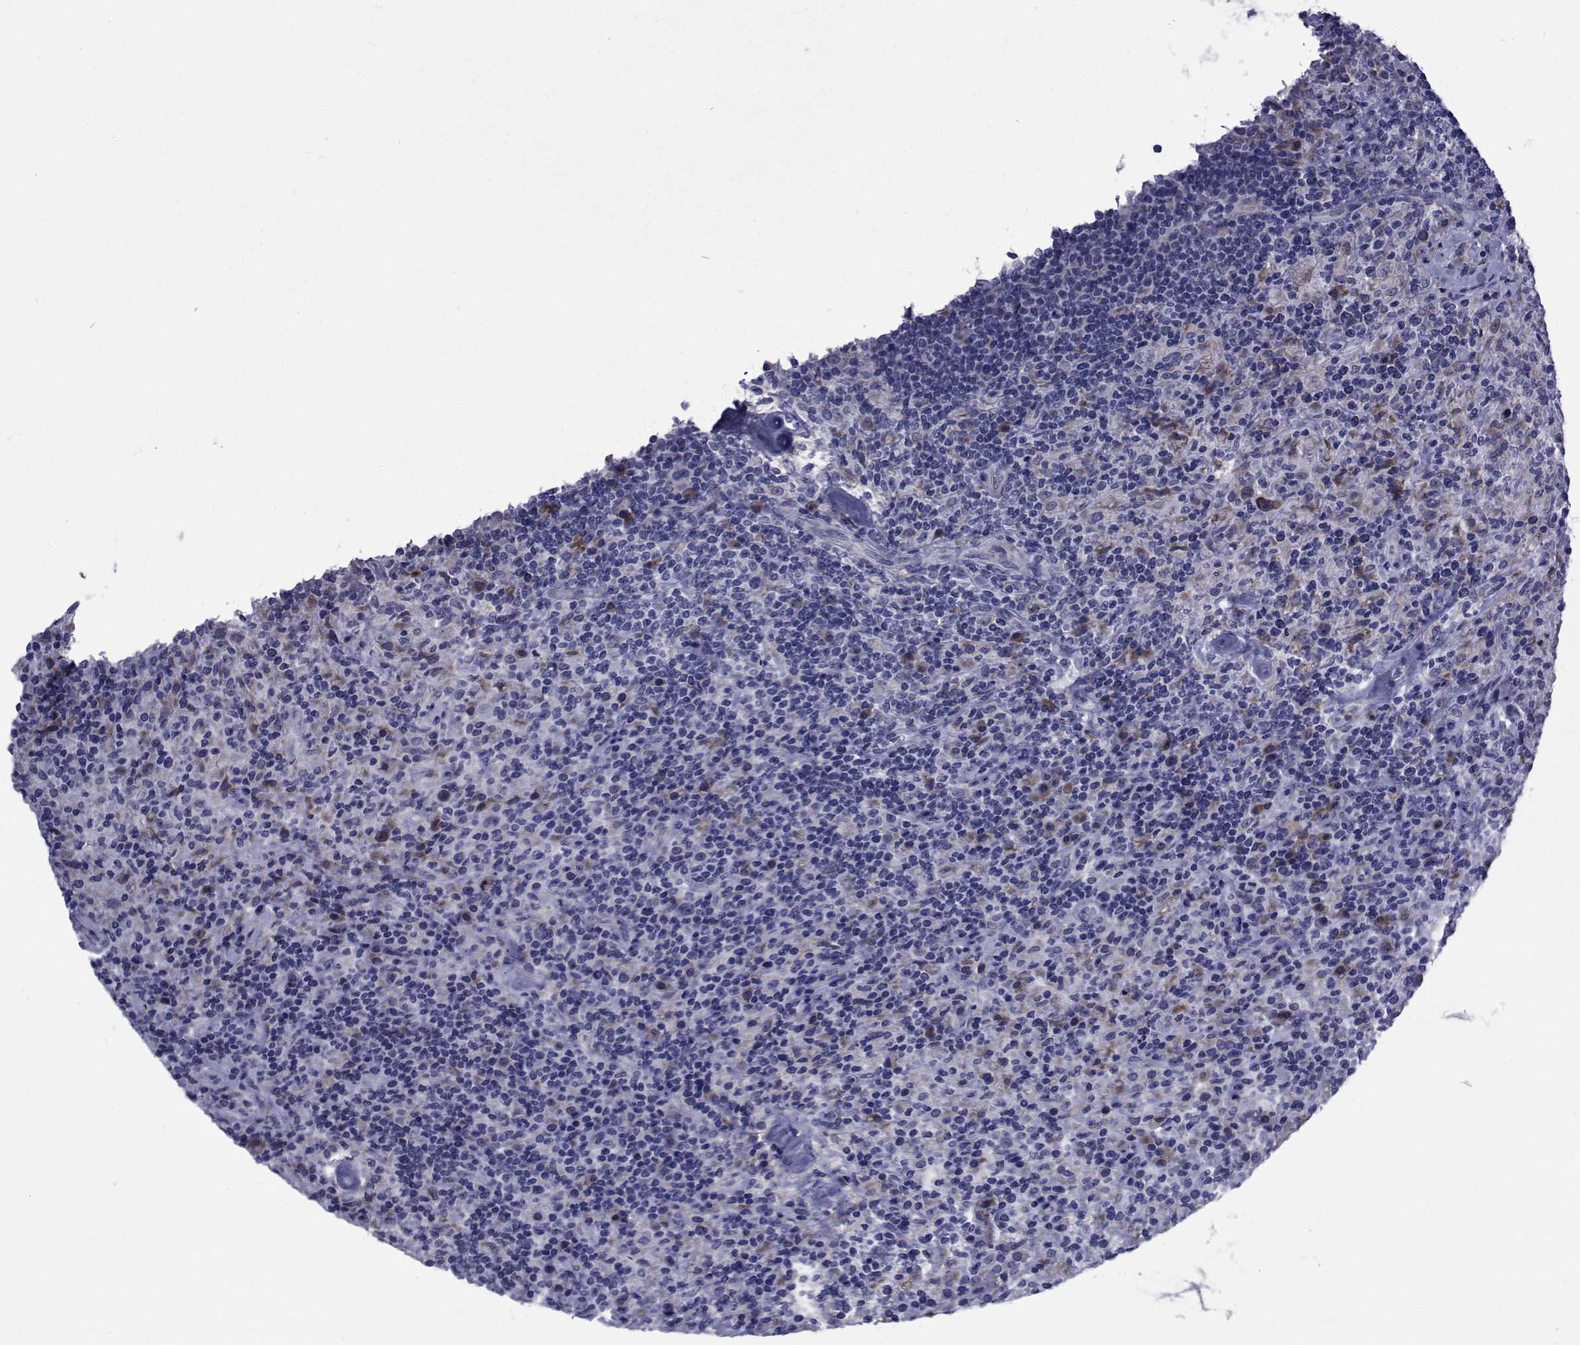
{"staining": {"intensity": "negative", "quantity": "none", "location": "none"}, "tissue": "lymphoma", "cell_type": "Tumor cells", "image_type": "cancer", "snomed": [{"axis": "morphology", "description": "Hodgkin's disease, NOS"}, {"axis": "topography", "description": "Lymph node"}], "caption": "Immunohistochemistry (IHC) photomicrograph of neoplastic tissue: lymphoma stained with DAB (3,3'-diaminobenzidine) shows no significant protein positivity in tumor cells.", "gene": "ROPN1", "patient": {"sex": "male", "age": 70}}